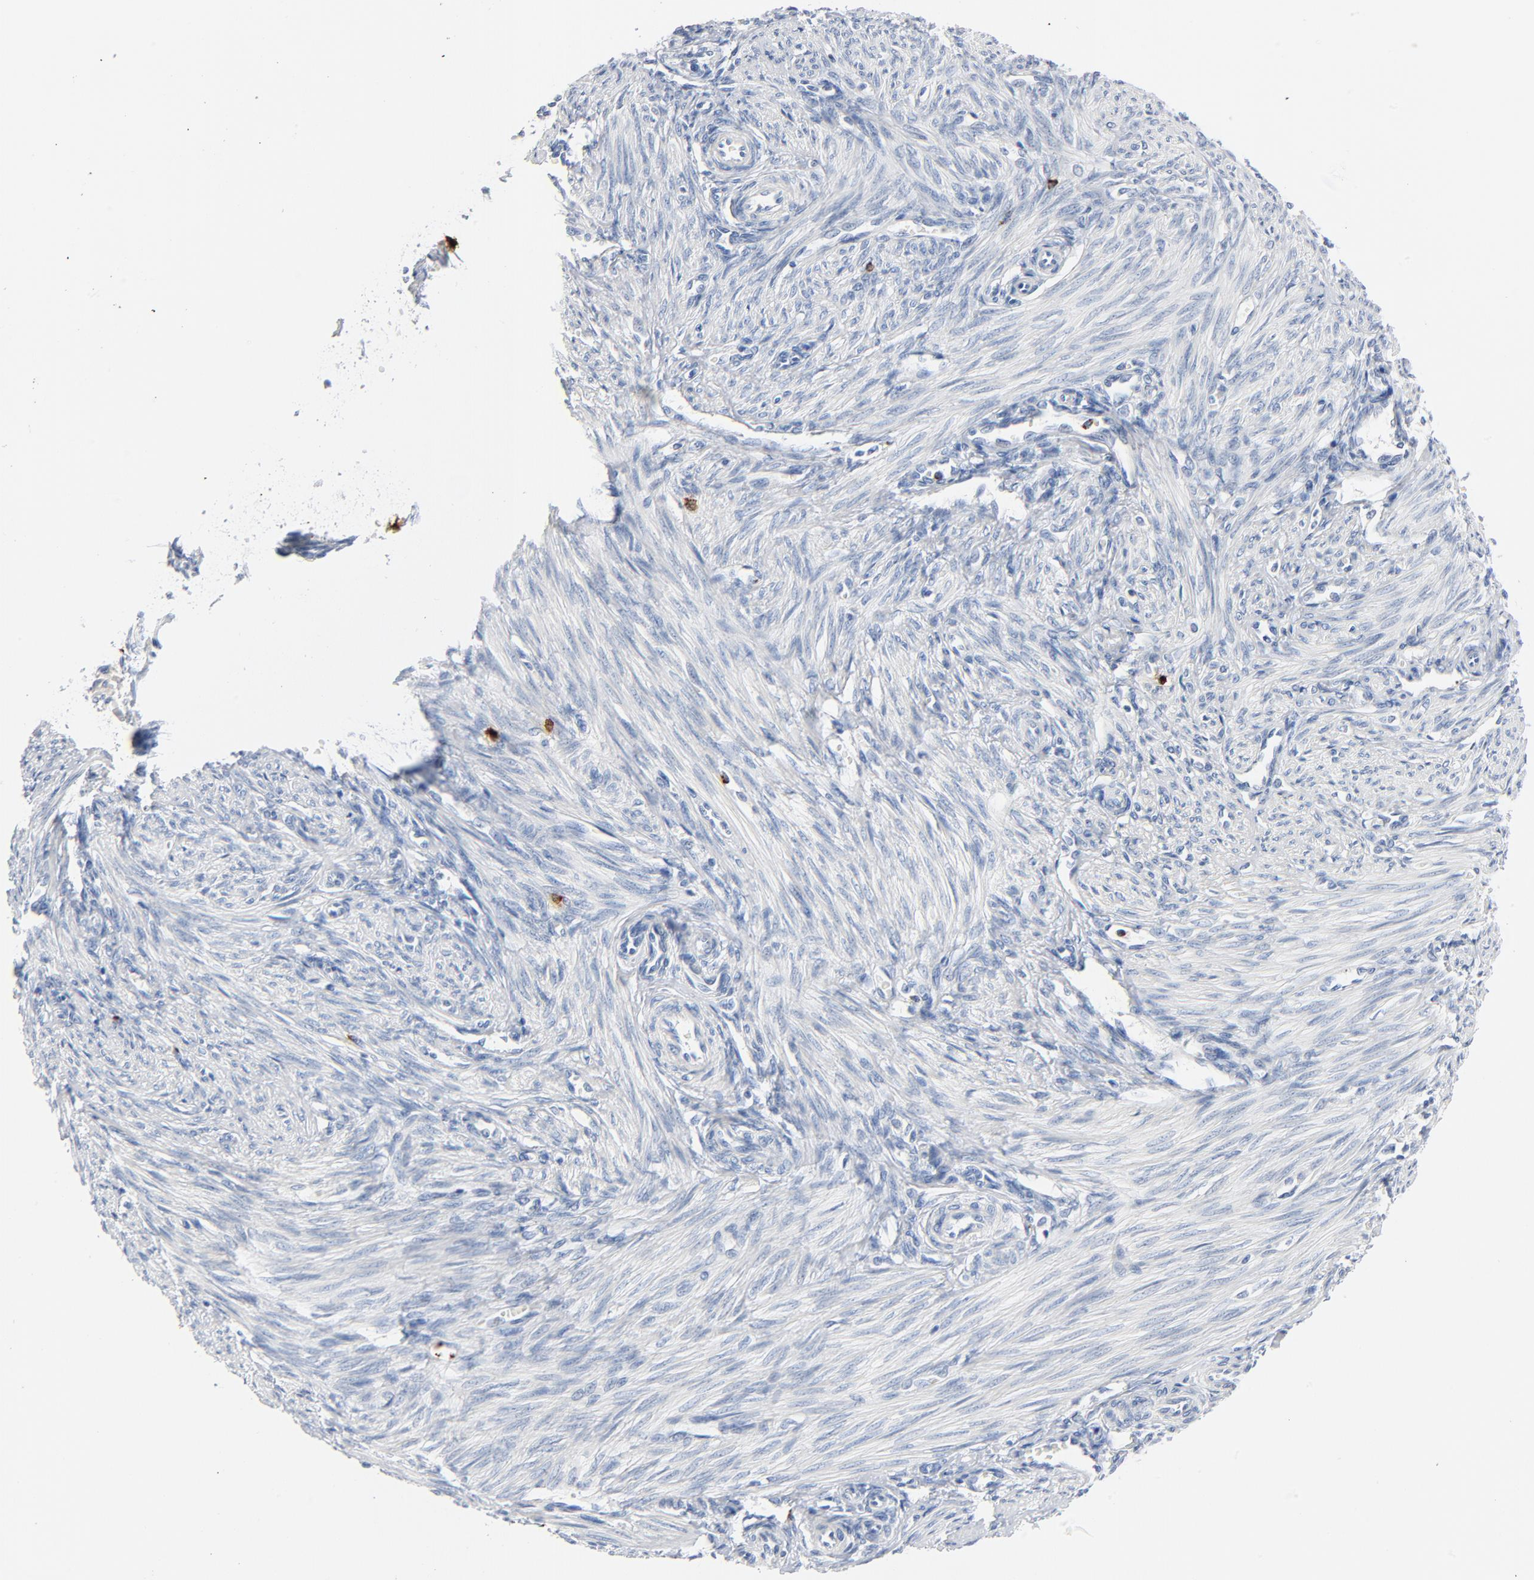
{"staining": {"intensity": "negative", "quantity": "none", "location": "none"}, "tissue": "endometrium", "cell_type": "Cells in endometrial stroma", "image_type": "normal", "snomed": [{"axis": "morphology", "description": "Normal tissue, NOS"}, {"axis": "topography", "description": "Endometrium"}], "caption": "Immunohistochemistry photomicrograph of benign endometrium: human endometrium stained with DAB reveals no significant protein expression in cells in endometrial stroma.", "gene": "GZMB", "patient": {"sex": "female", "age": 27}}